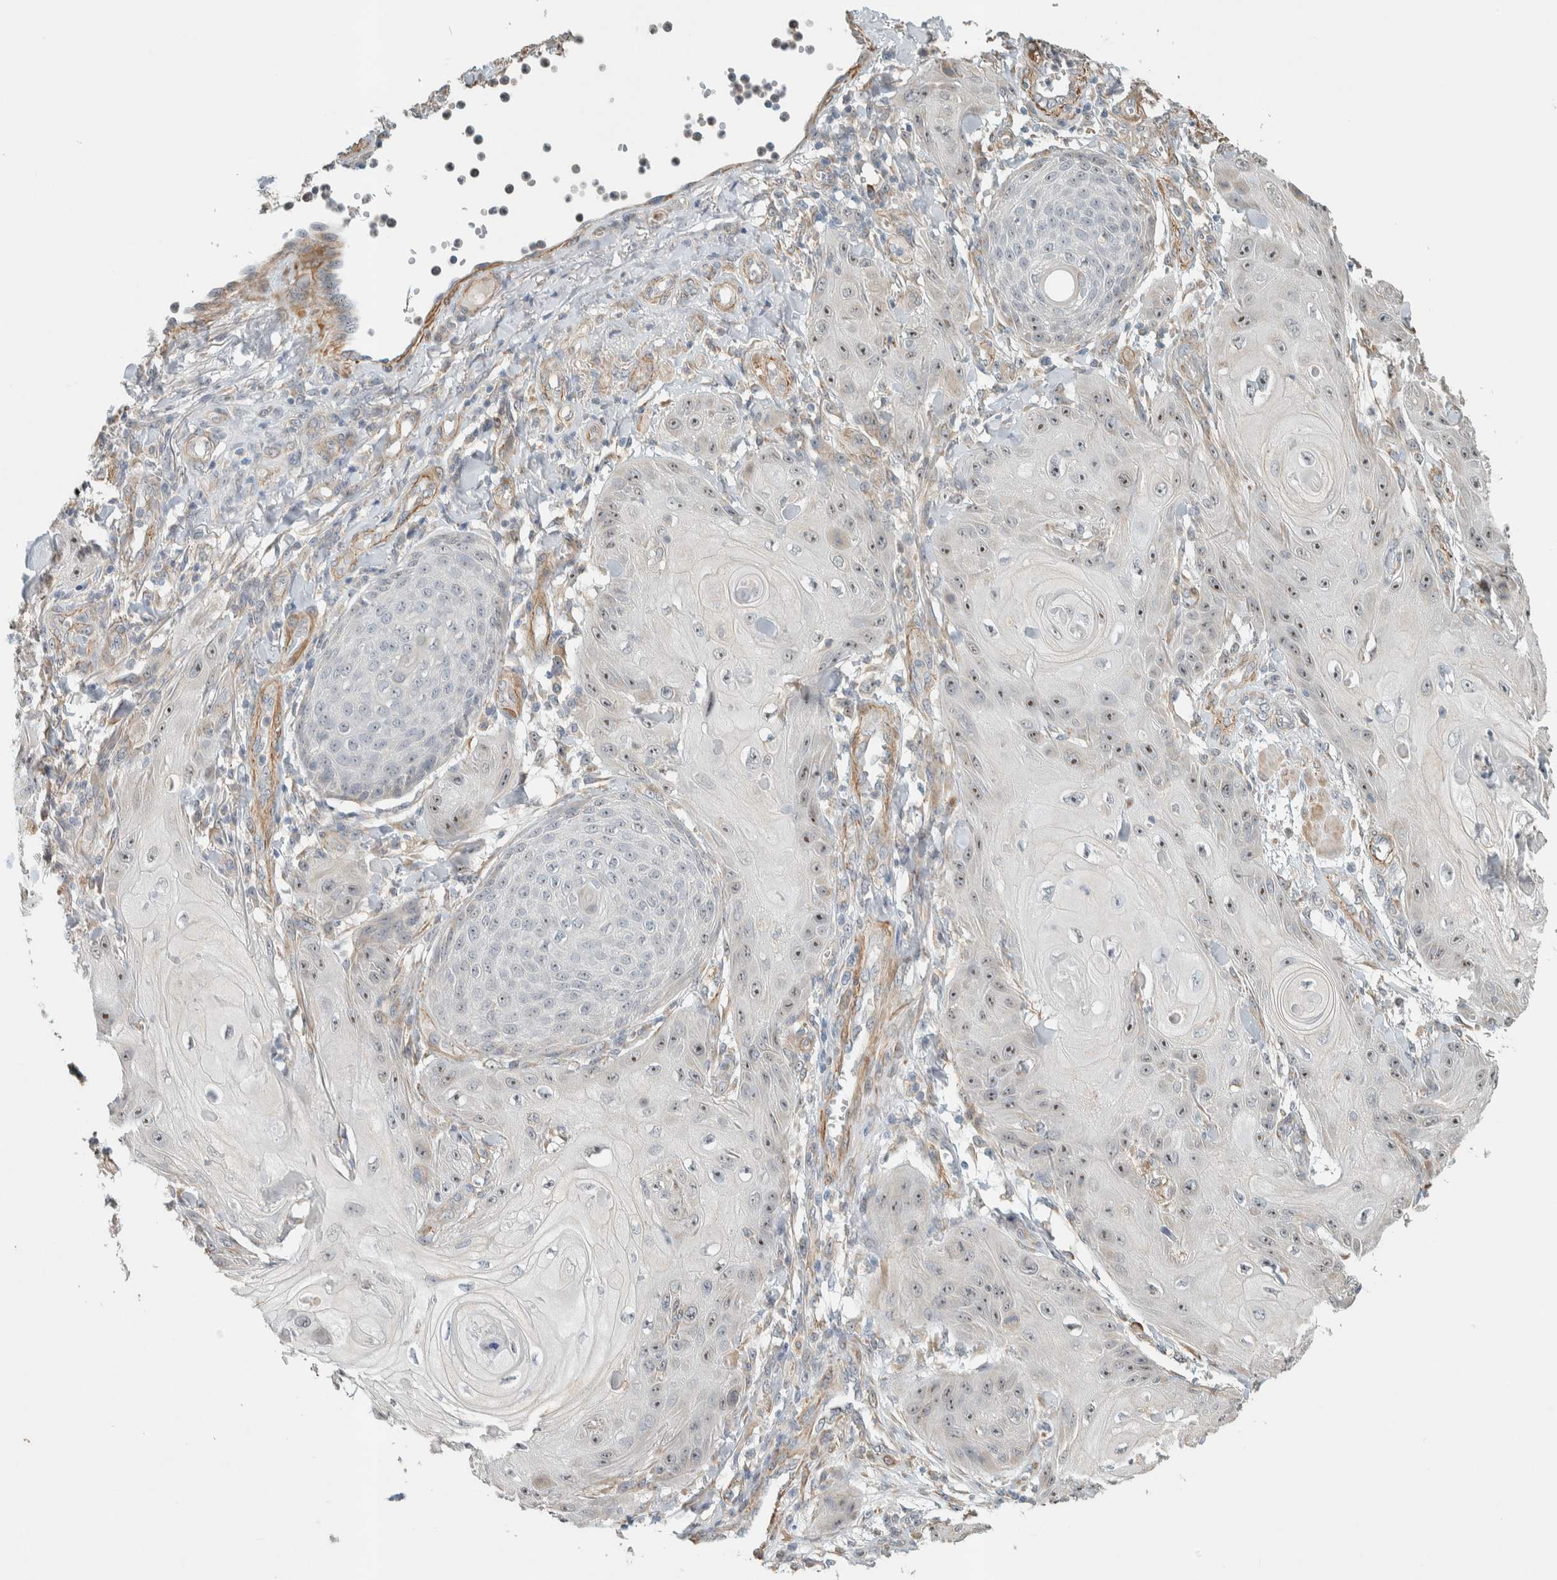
{"staining": {"intensity": "weak", "quantity": "<25%", "location": "nuclear"}, "tissue": "skin cancer", "cell_type": "Tumor cells", "image_type": "cancer", "snomed": [{"axis": "morphology", "description": "Squamous cell carcinoma, NOS"}, {"axis": "topography", "description": "Skin"}], "caption": "Immunohistochemistry (IHC) of human skin cancer exhibits no expression in tumor cells. (DAB (3,3'-diaminobenzidine) IHC, high magnification).", "gene": "KLHL40", "patient": {"sex": "male", "age": 74}}